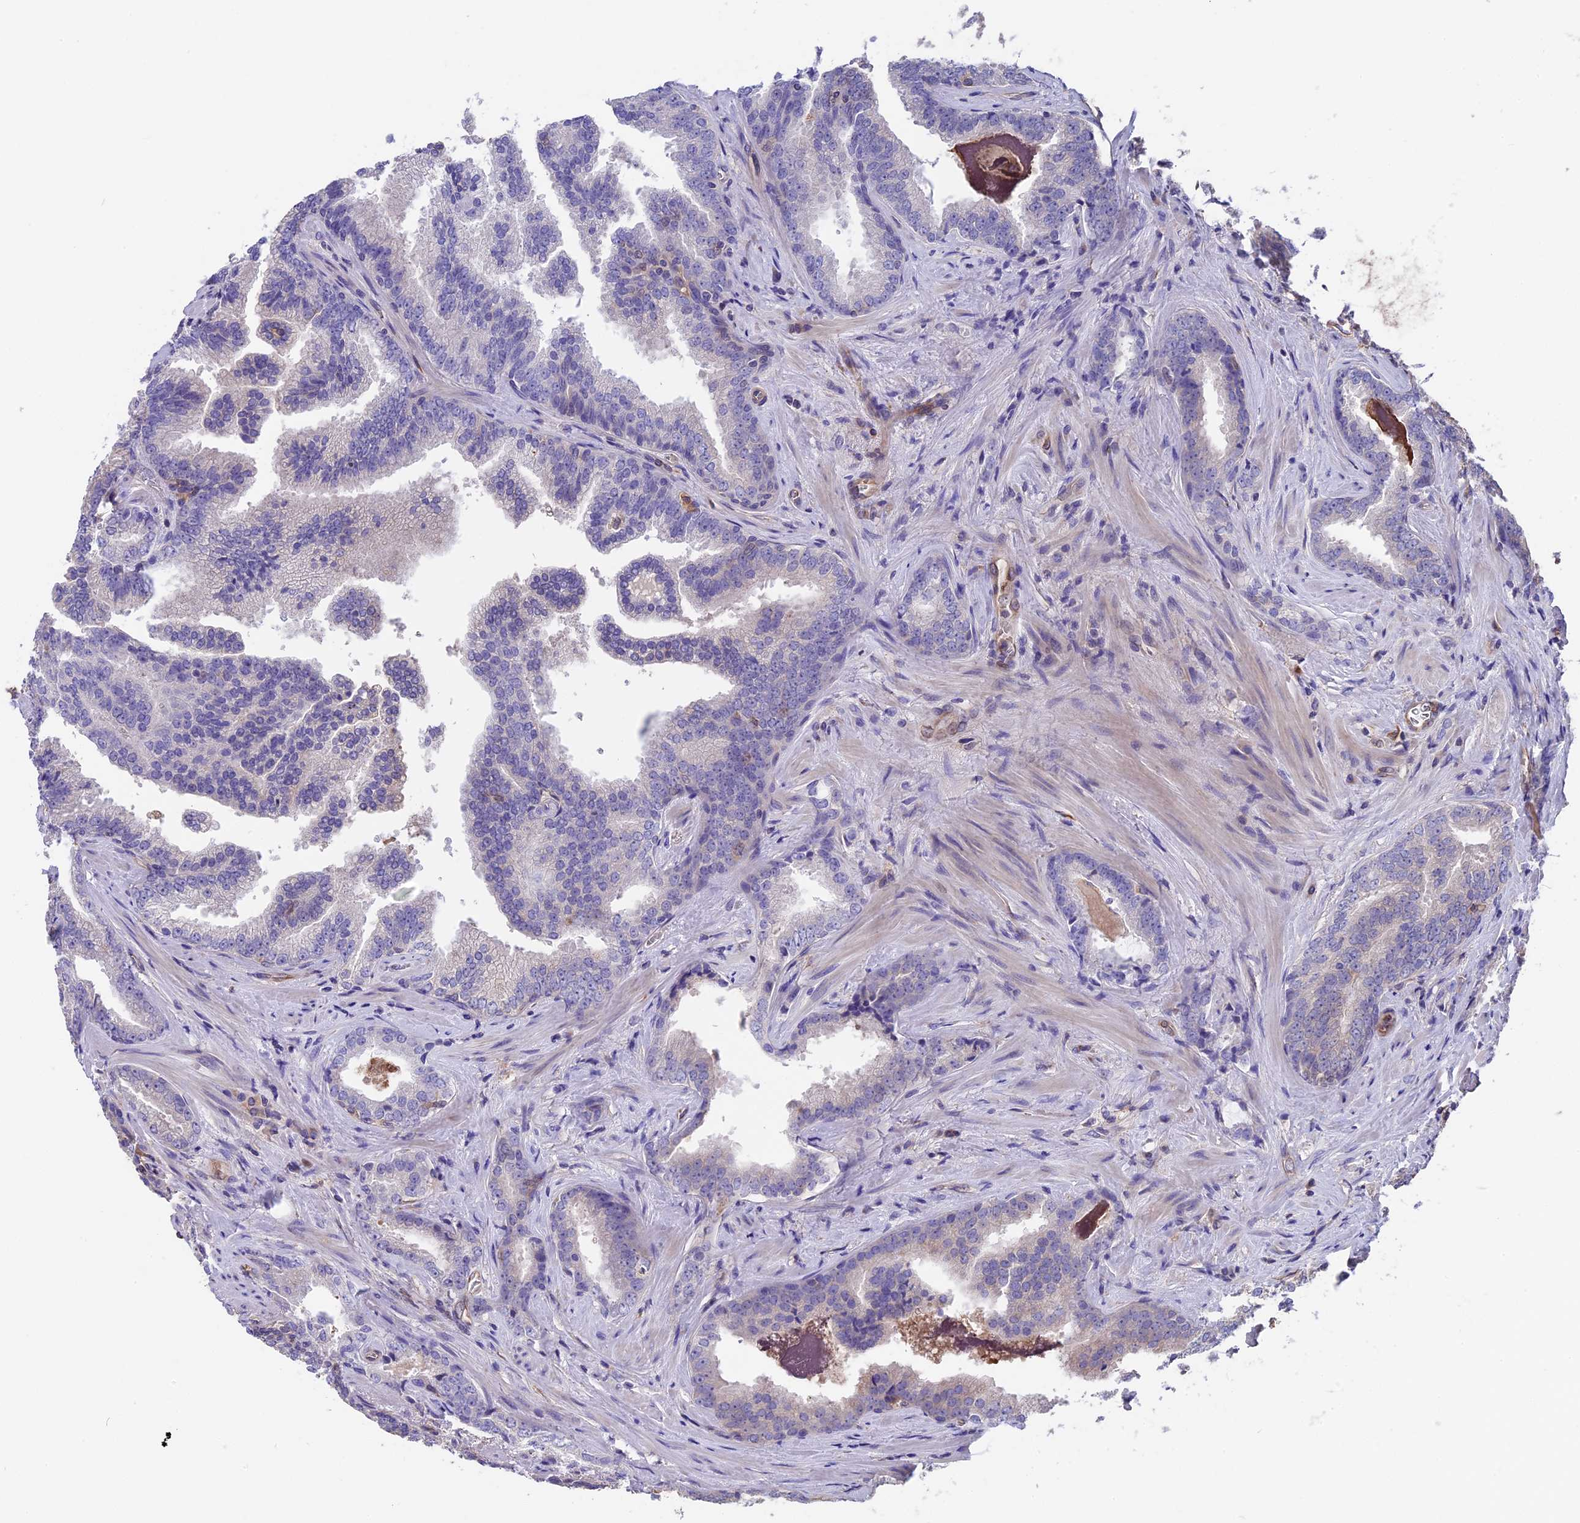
{"staining": {"intensity": "negative", "quantity": "none", "location": "none"}, "tissue": "prostate cancer", "cell_type": "Tumor cells", "image_type": "cancer", "snomed": [{"axis": "morphology", "description": "Adenocarcinoma, High grade"}, {"axis": "topography", "description": "Prostate"}], "caption": "Tumor cells show no significant protein expression in prostate adenocarcinoma (high-grade).", "gene": "SEH1L", "patient": {"sex": "male", "age": 63}}